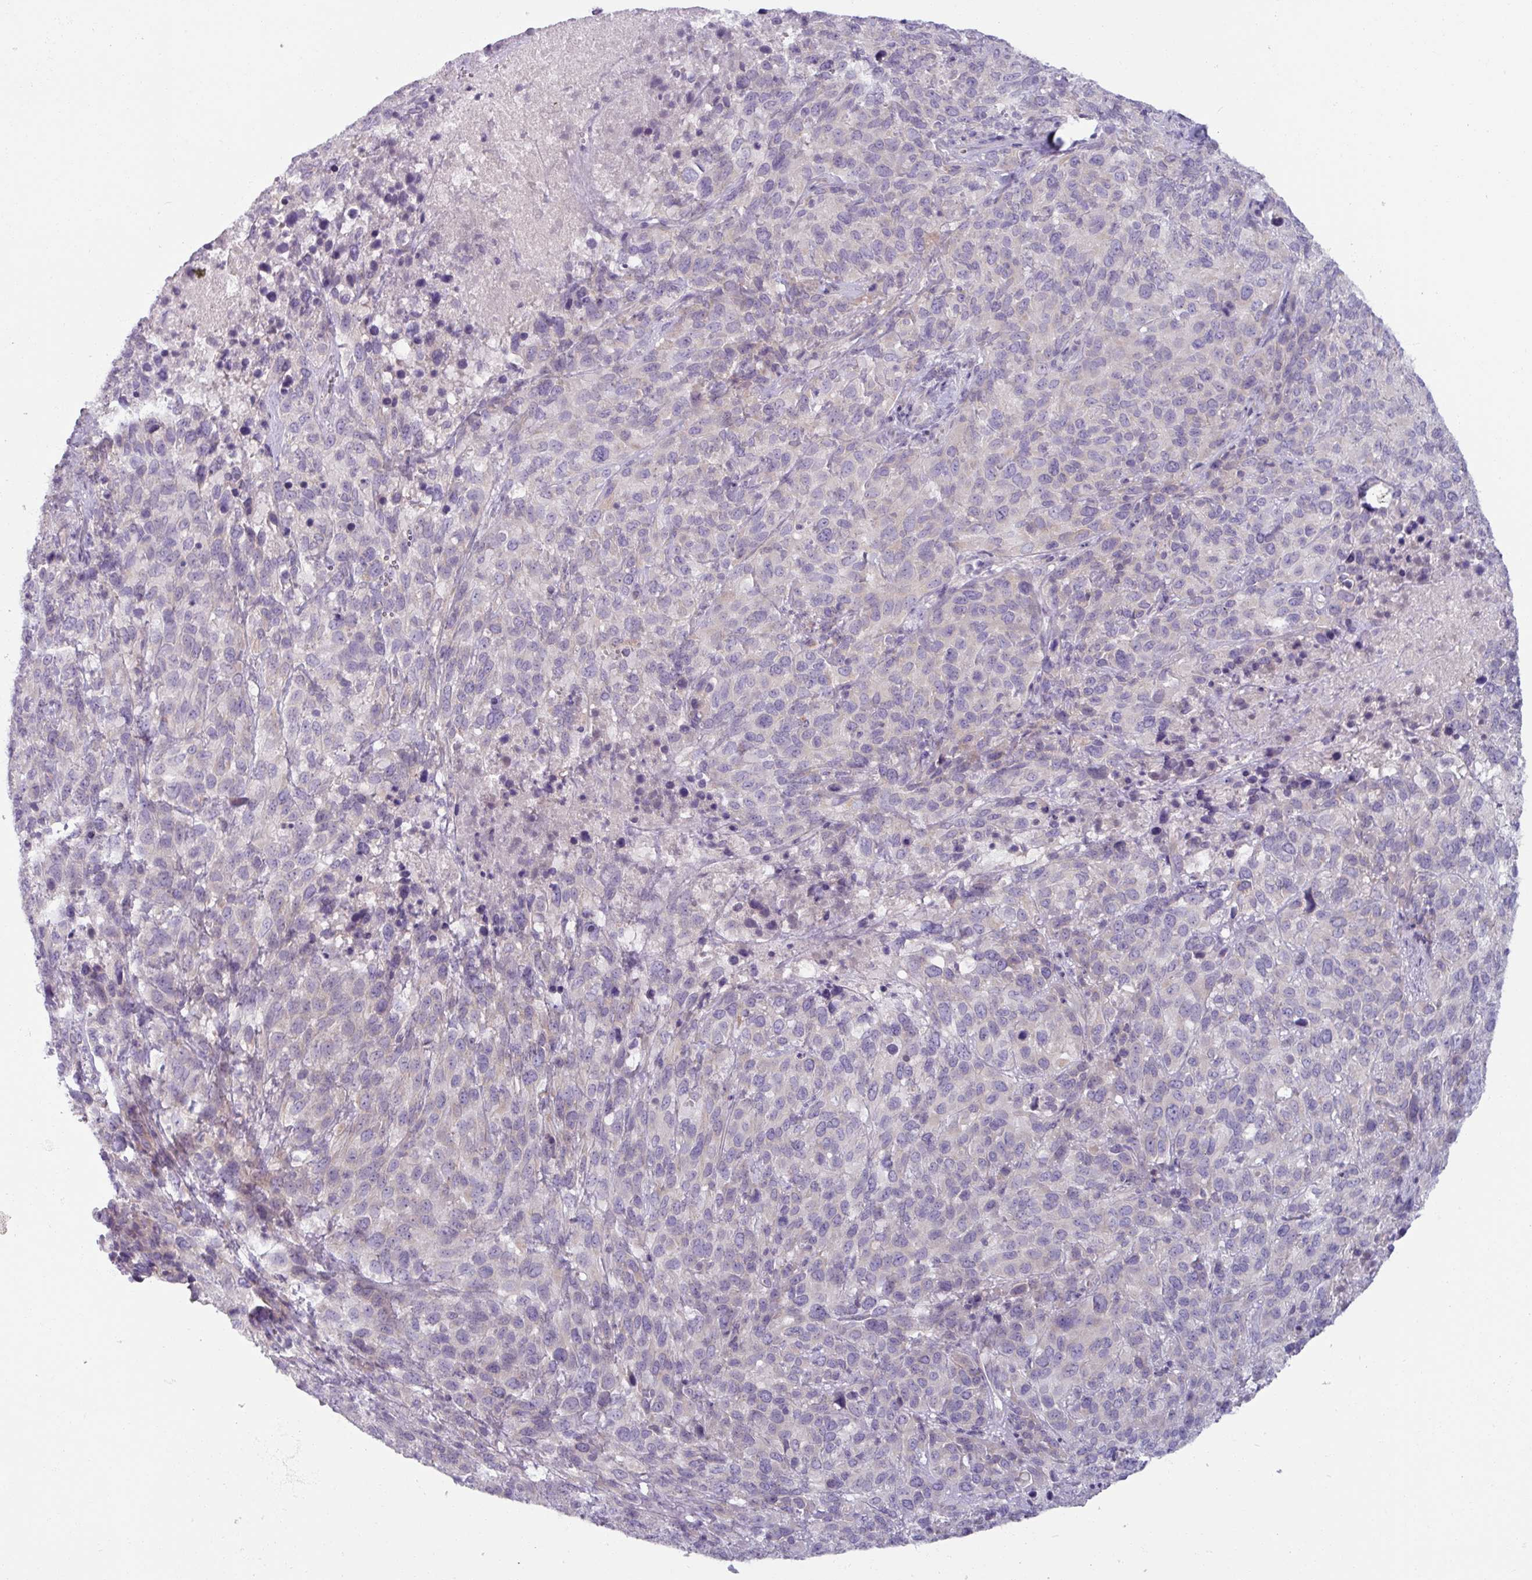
{"staining": {"intensity": "negative", "quantity": "none", "location": "none"}, "tissue": "cervical cancer", "cell_type": "Tumor cells", "image_type": "cancer", "snomed": [{"axis": "morphology", "description": "Squamous cell carcinoma, NOS"}, {"axis": "topography", "description": "Cervix"}], "caption": "This micrograph is of cervical cancer (squamous cell carcinoma) stained with IHC to label a protein in brown with the nuclei are counter-stained blue. There is no positivity in tumor cells.", "gene": "SMIM11", "patient": {"sex": "female", "age": 51}}